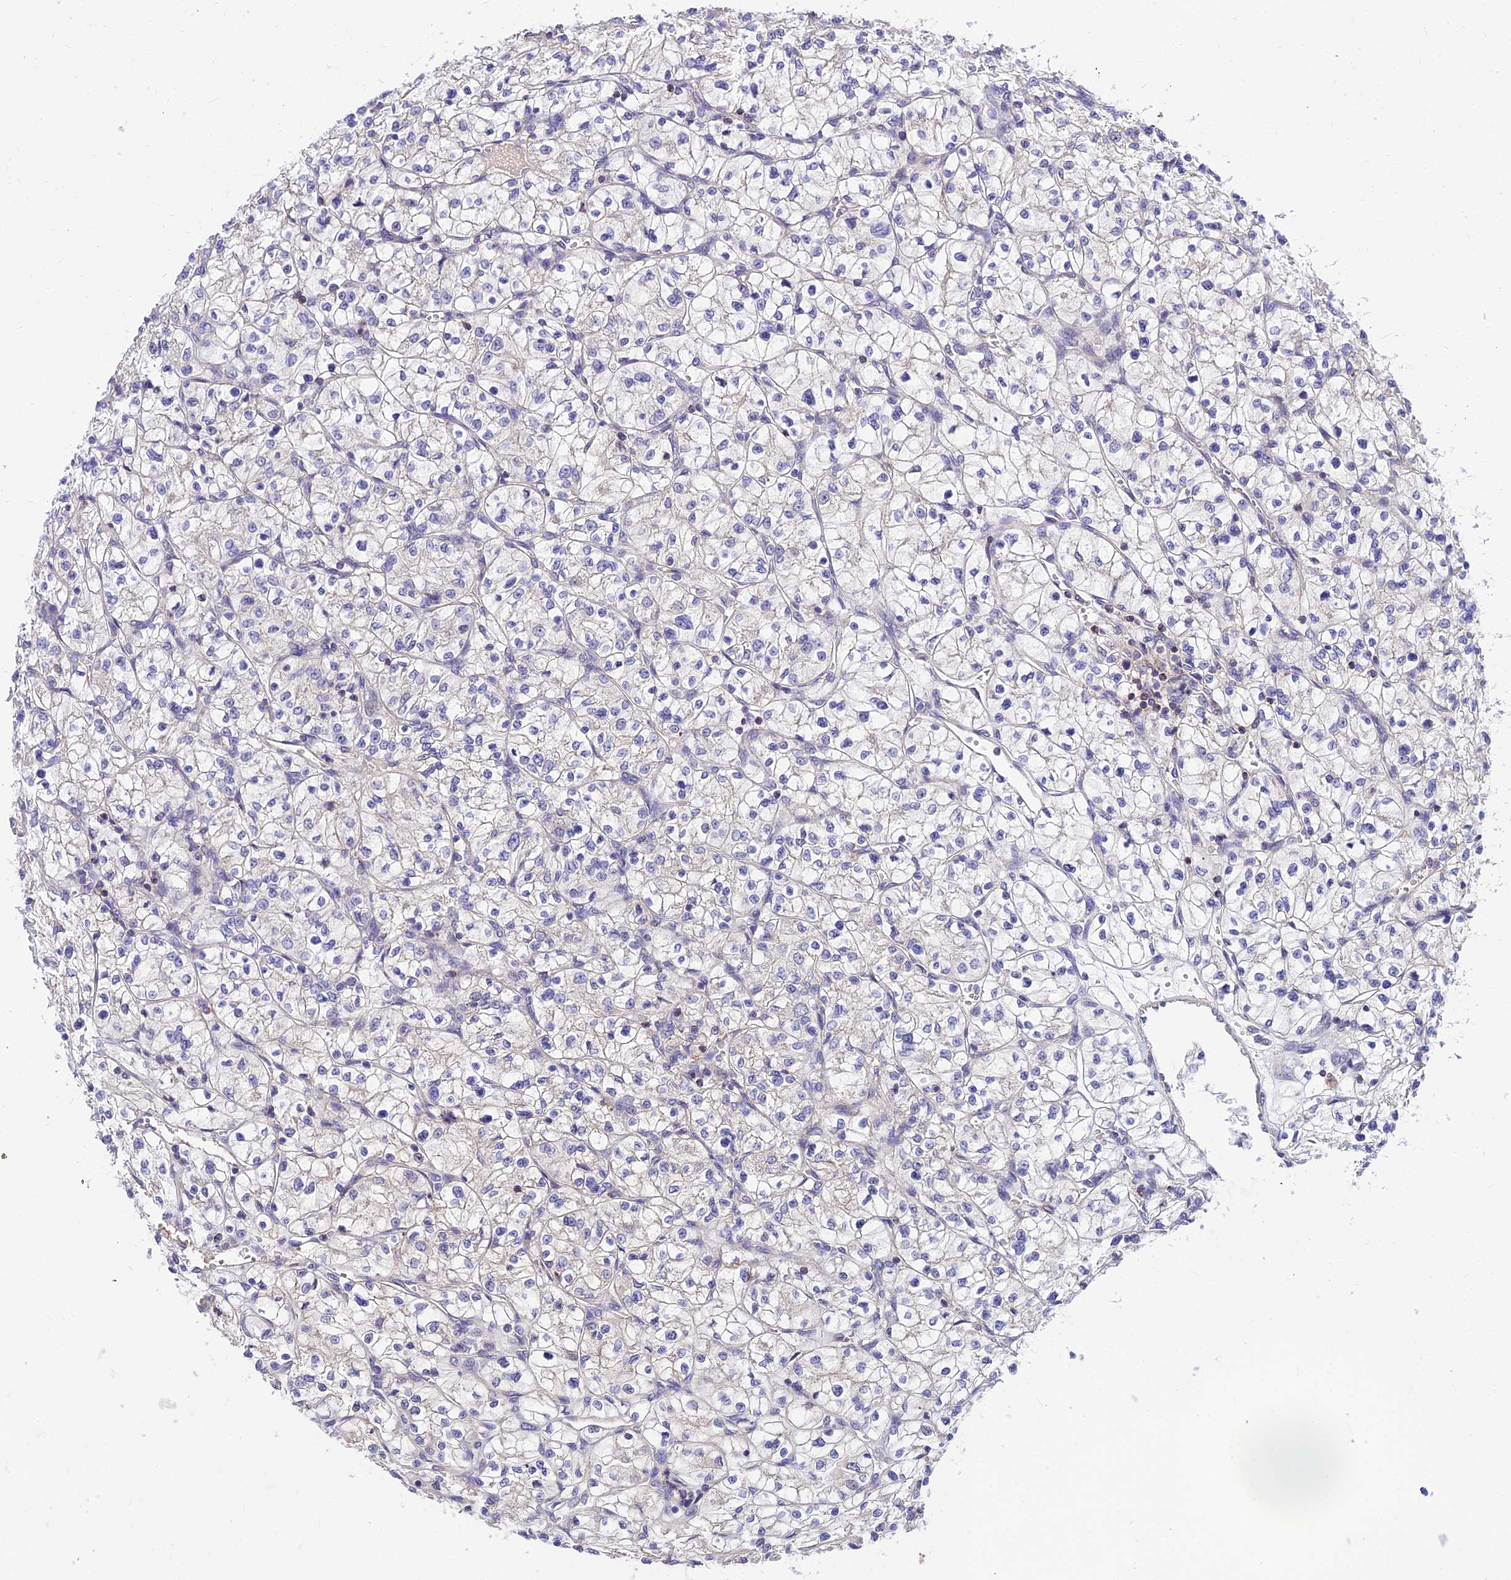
{"staining": {"intensity": "negative", "quantity": "none", "location": "none"}, "tissue": "renal cancer", "cell_type": "Tumor cells", "image_type": "cancer", "snomed": [{"axis": "morphology", "description": "Adenocarcinoma, NOS"}, {"axis": "topography", "description": "Kidney"}], "caption": "An immunohistochemistry histopathology image of adenocarcinoma (renal) is shown. There is no staining in tumor cells of adenocarcinoma (renal).", "gene": "C6orf132", "patient": {"sex": "female", "age": 64}}